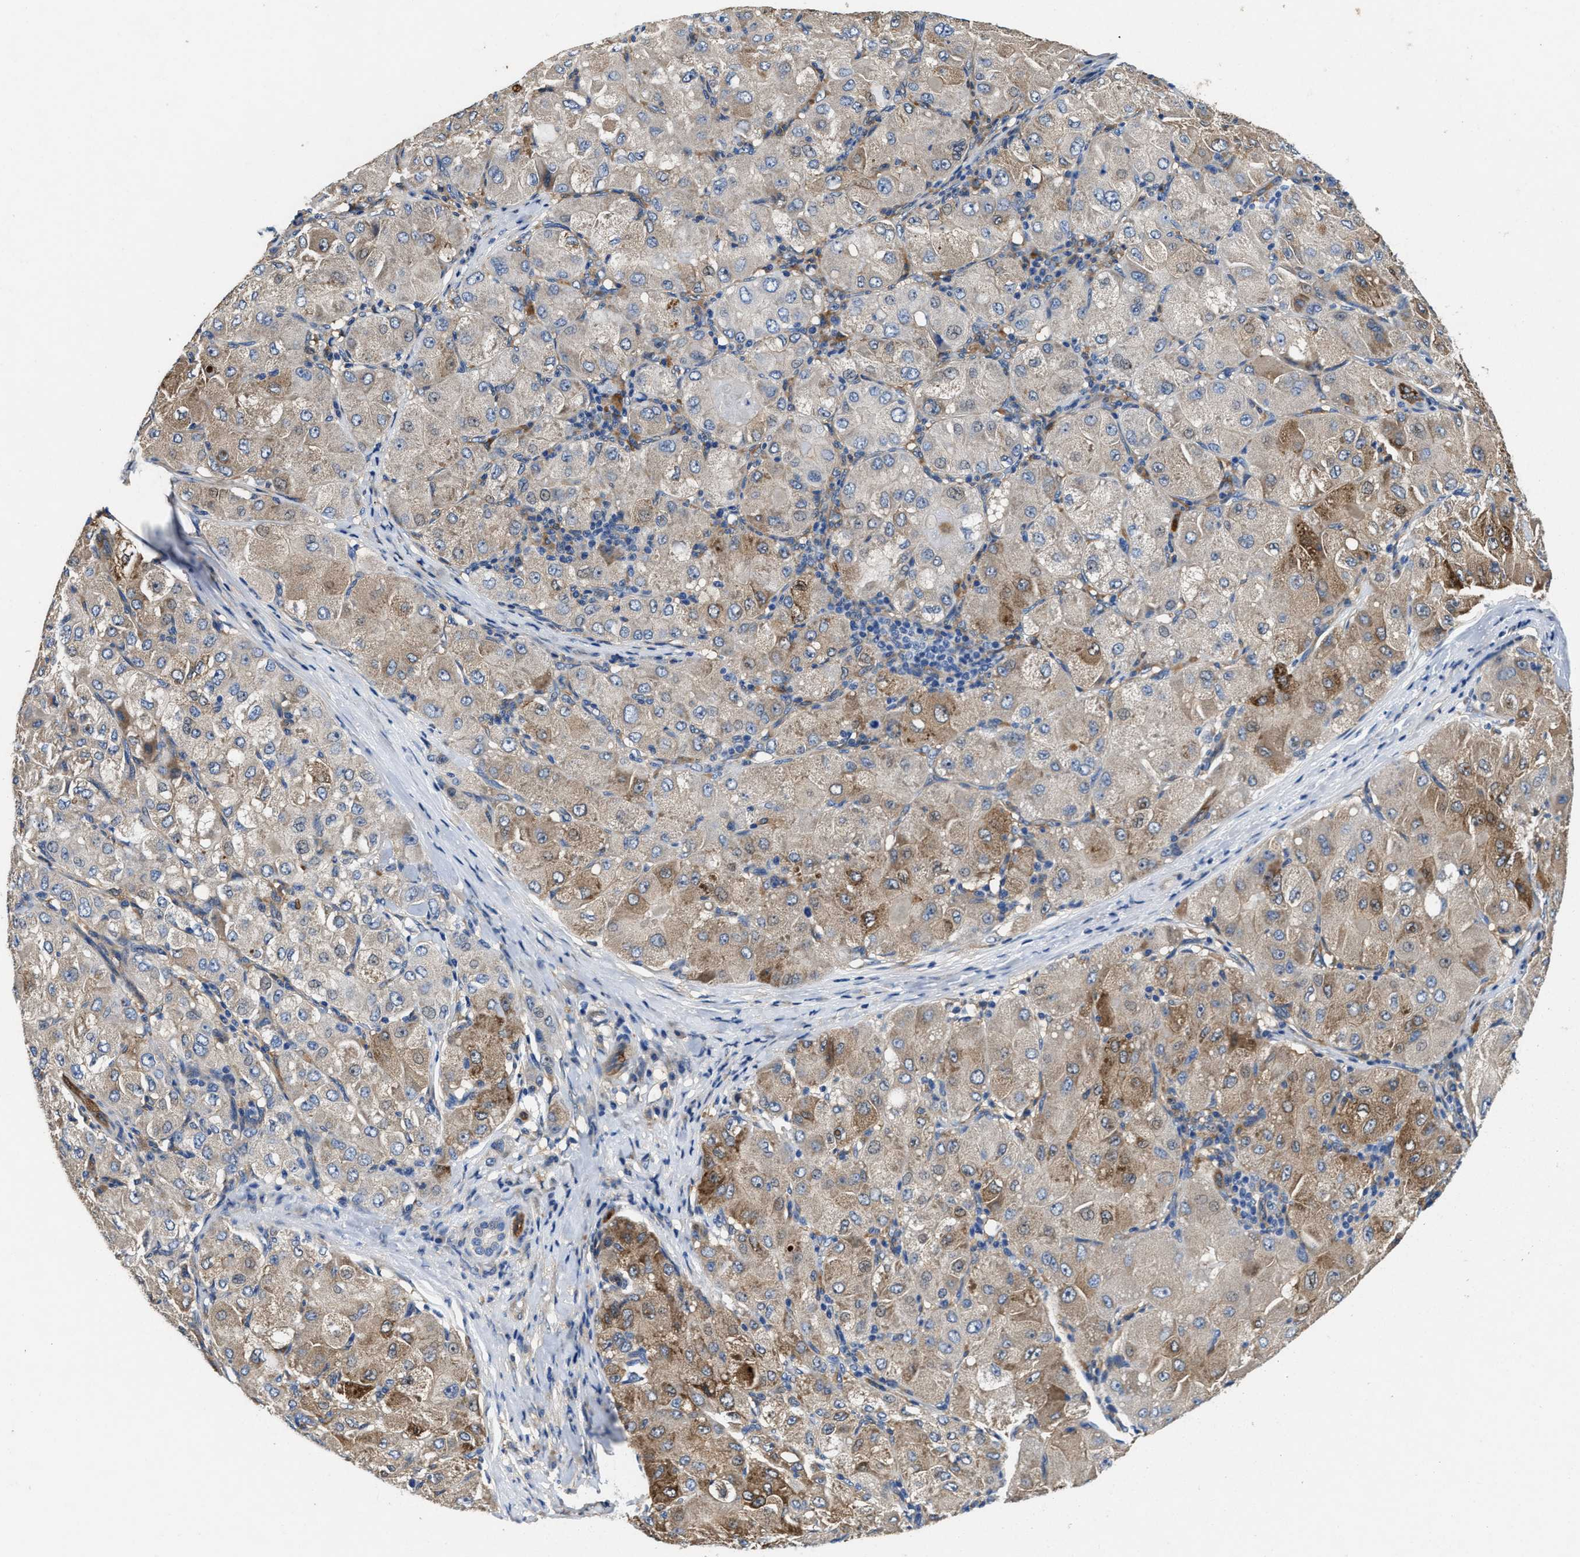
{"staining": {"intensity": "moderate", "quantity": ">75%", "location": "cytoplasmic/membranous"}, "tissue": "liver cancer", "cell_type": "Tumor cells", "image_type": "cancer", "snomed": [{"axis": "morphology", "description": "Carcinoma, Hepatocellular, NOS"}, {"axis": "topography", "description": "Liver"}], "caption": "There is medium levels of moderate cytoplasmic/membranous positivity in tumor cells of liver hepatocellular carcinoma, as demonstrated by immunohistochemical staining (brown color).", "gene": "PEG10", "patient": {"sex": "male", "age": 80}}